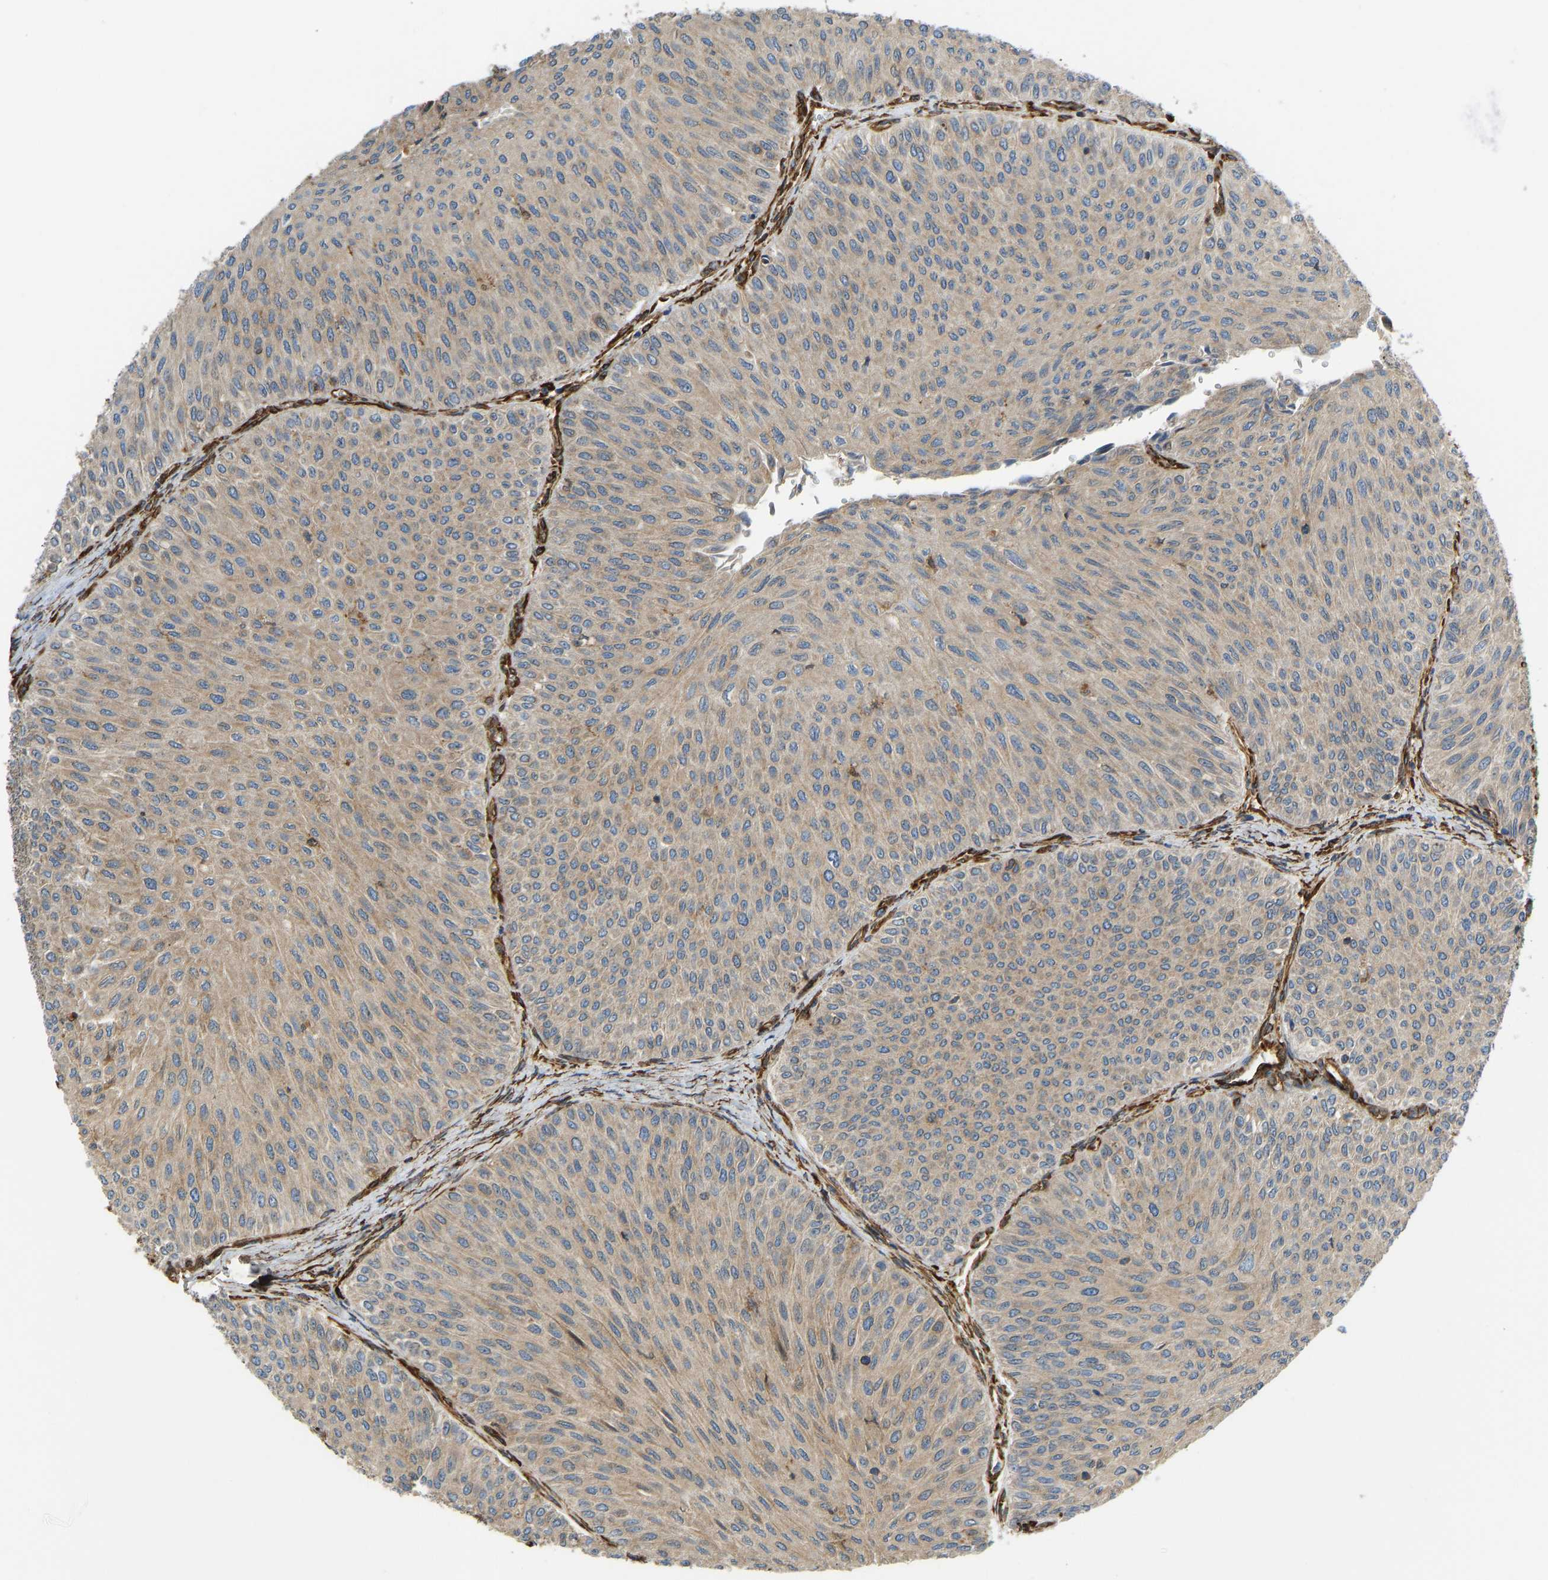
{"staining": {"intensity": "weak", "quantity": ">75%", "location": "cytoplasmic/membranous"}, "tissue": "urothelial cancer", "cell_type": "Tumor cells", "image_type": "cancer", "snomed": [{"axis": "morphology", "description": "Urothelial carcinoma, Low grade"}, {"axis": "topography", "description": "Urinary bladder"}], "caption": "Immunohistochemical staining of urothelial carcinoma (low-grade) reveals low levels of weak cytoplasmic/membranous staining in approximately >75% of tumor cells.", "gene": "BEX3", "patient": {"sex": "male", "age": 78}}